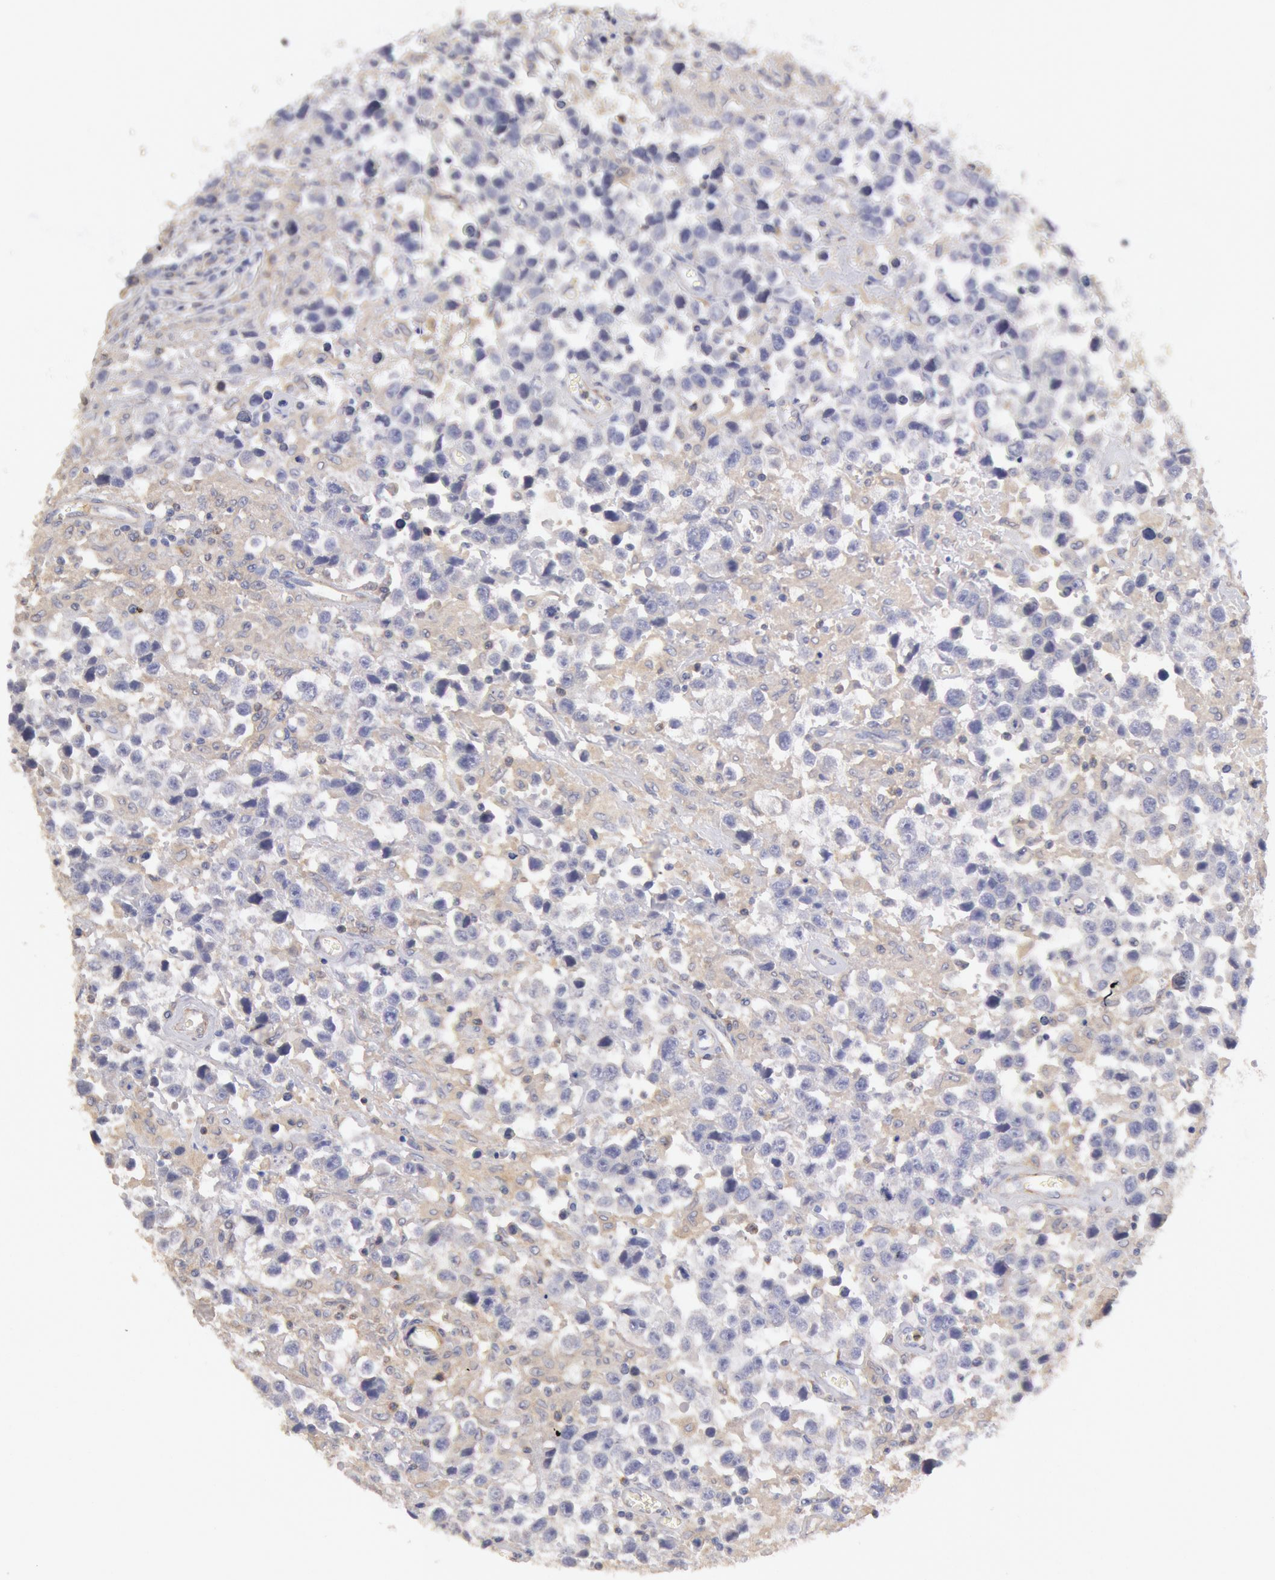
{"staining": {"intensity": "negative", "quantity": "none", "location": "none"}, "tissue": "testis cancer", "cell_type": "Tumor cells", "image_type": "cancer", "snomed": [{"axis": "morphology", "description": "Seminoma, NOS"}, {"axis": "topography", "description": "Testis"}], "caption": "Tumor cells are negative for brown protein staining in testis seminoma.", "gene": "TMED8", "patient": {"sex": "male", "age": 43}}